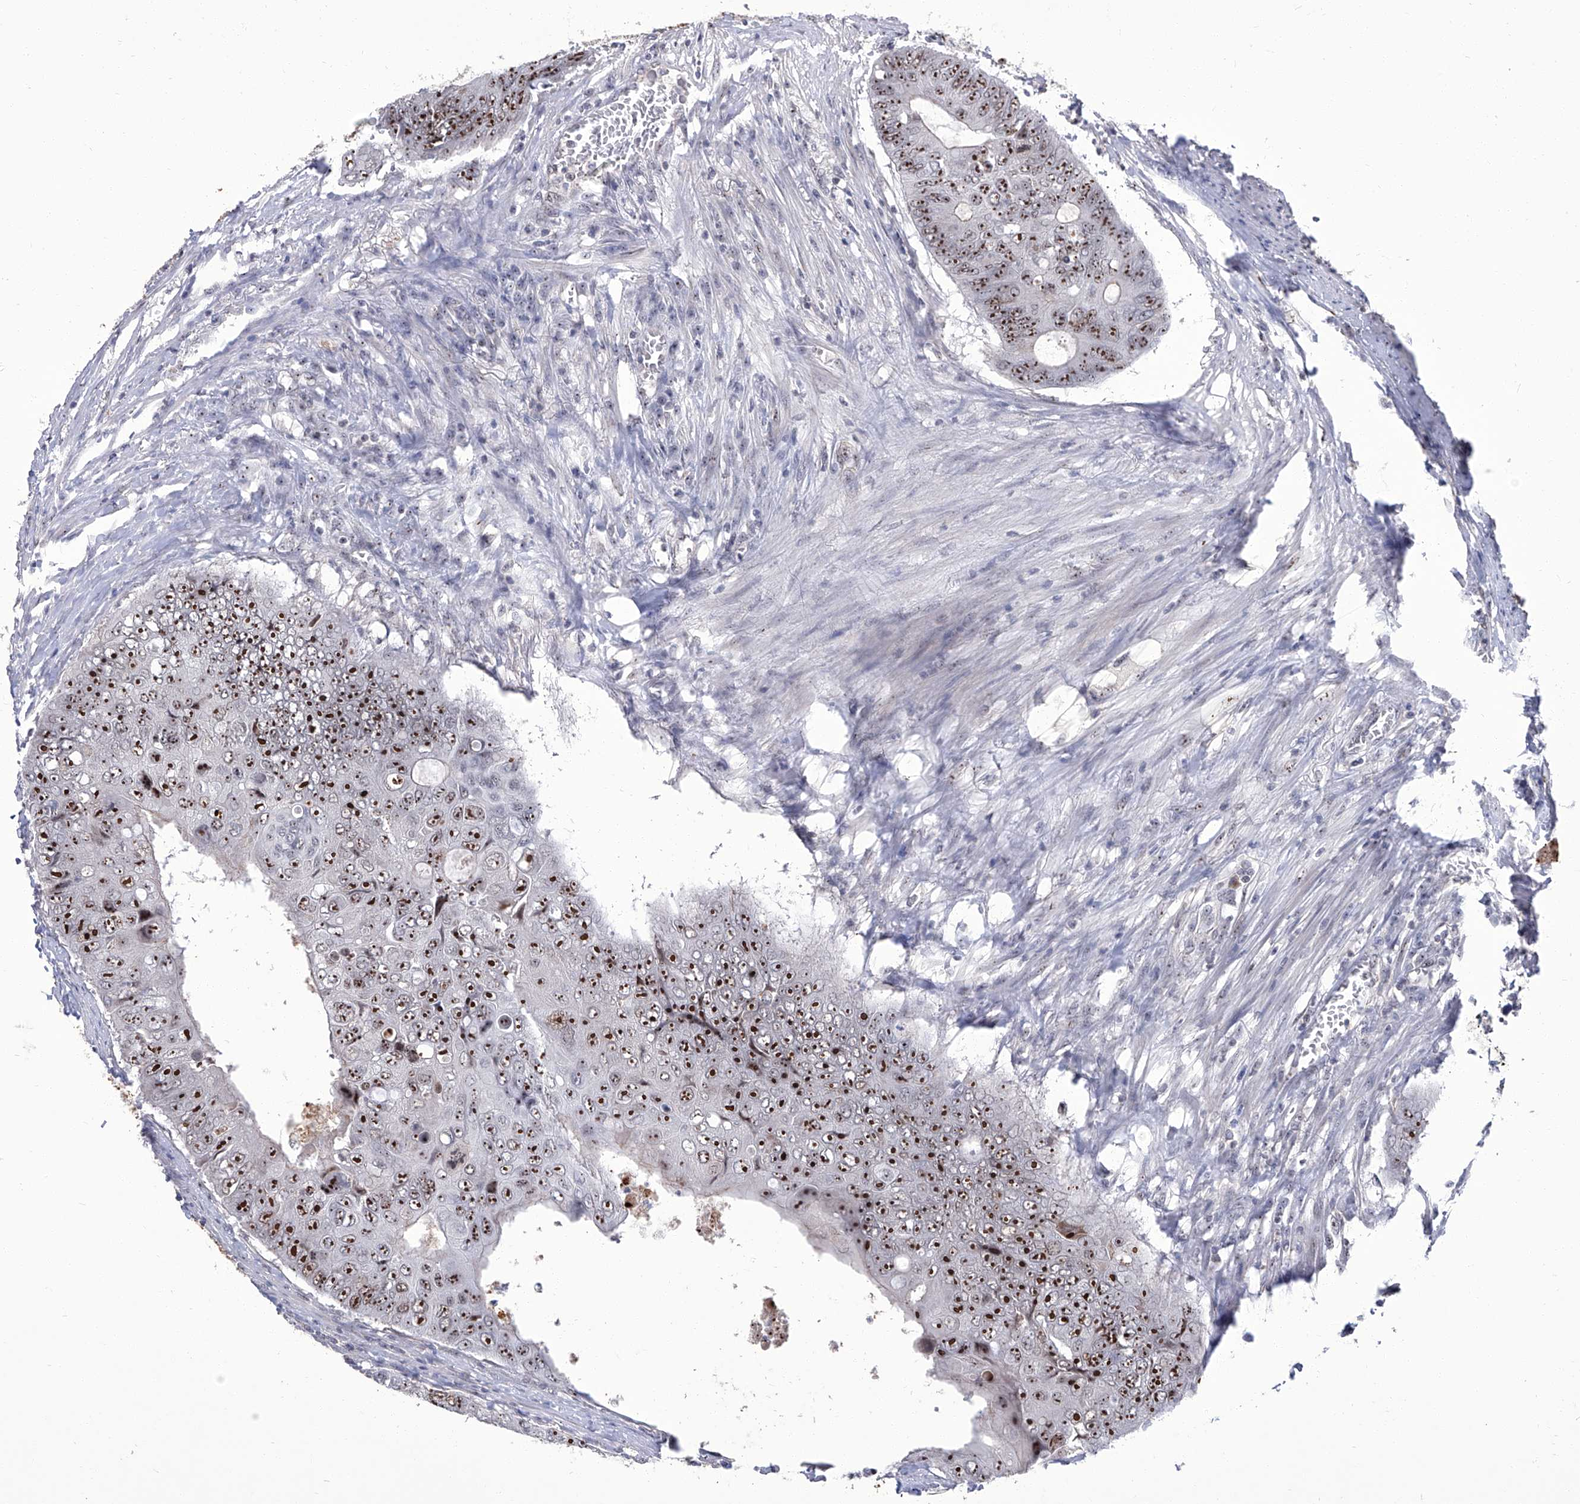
{"staining": {"intensity": "strong", "quantity": ">75%", "location": "nuclear"}, "tissue": "colorectal cancer", "cell_type": "Tumor cells", "image_type": "cancer", "snomed": [{"axis": "morphology", "description": "Adenocarcinoma, NOS"}, {"axis": "topography", "description": "Colon"}], "caption": "A high-resolution histopathology image shows IHC staining of colorectal cancer, which reveals strong nuclear positivity in approximately >75% of tumor cells.", "gene": "CMTR1", "patient": {"sex": "male", "age": 87}}